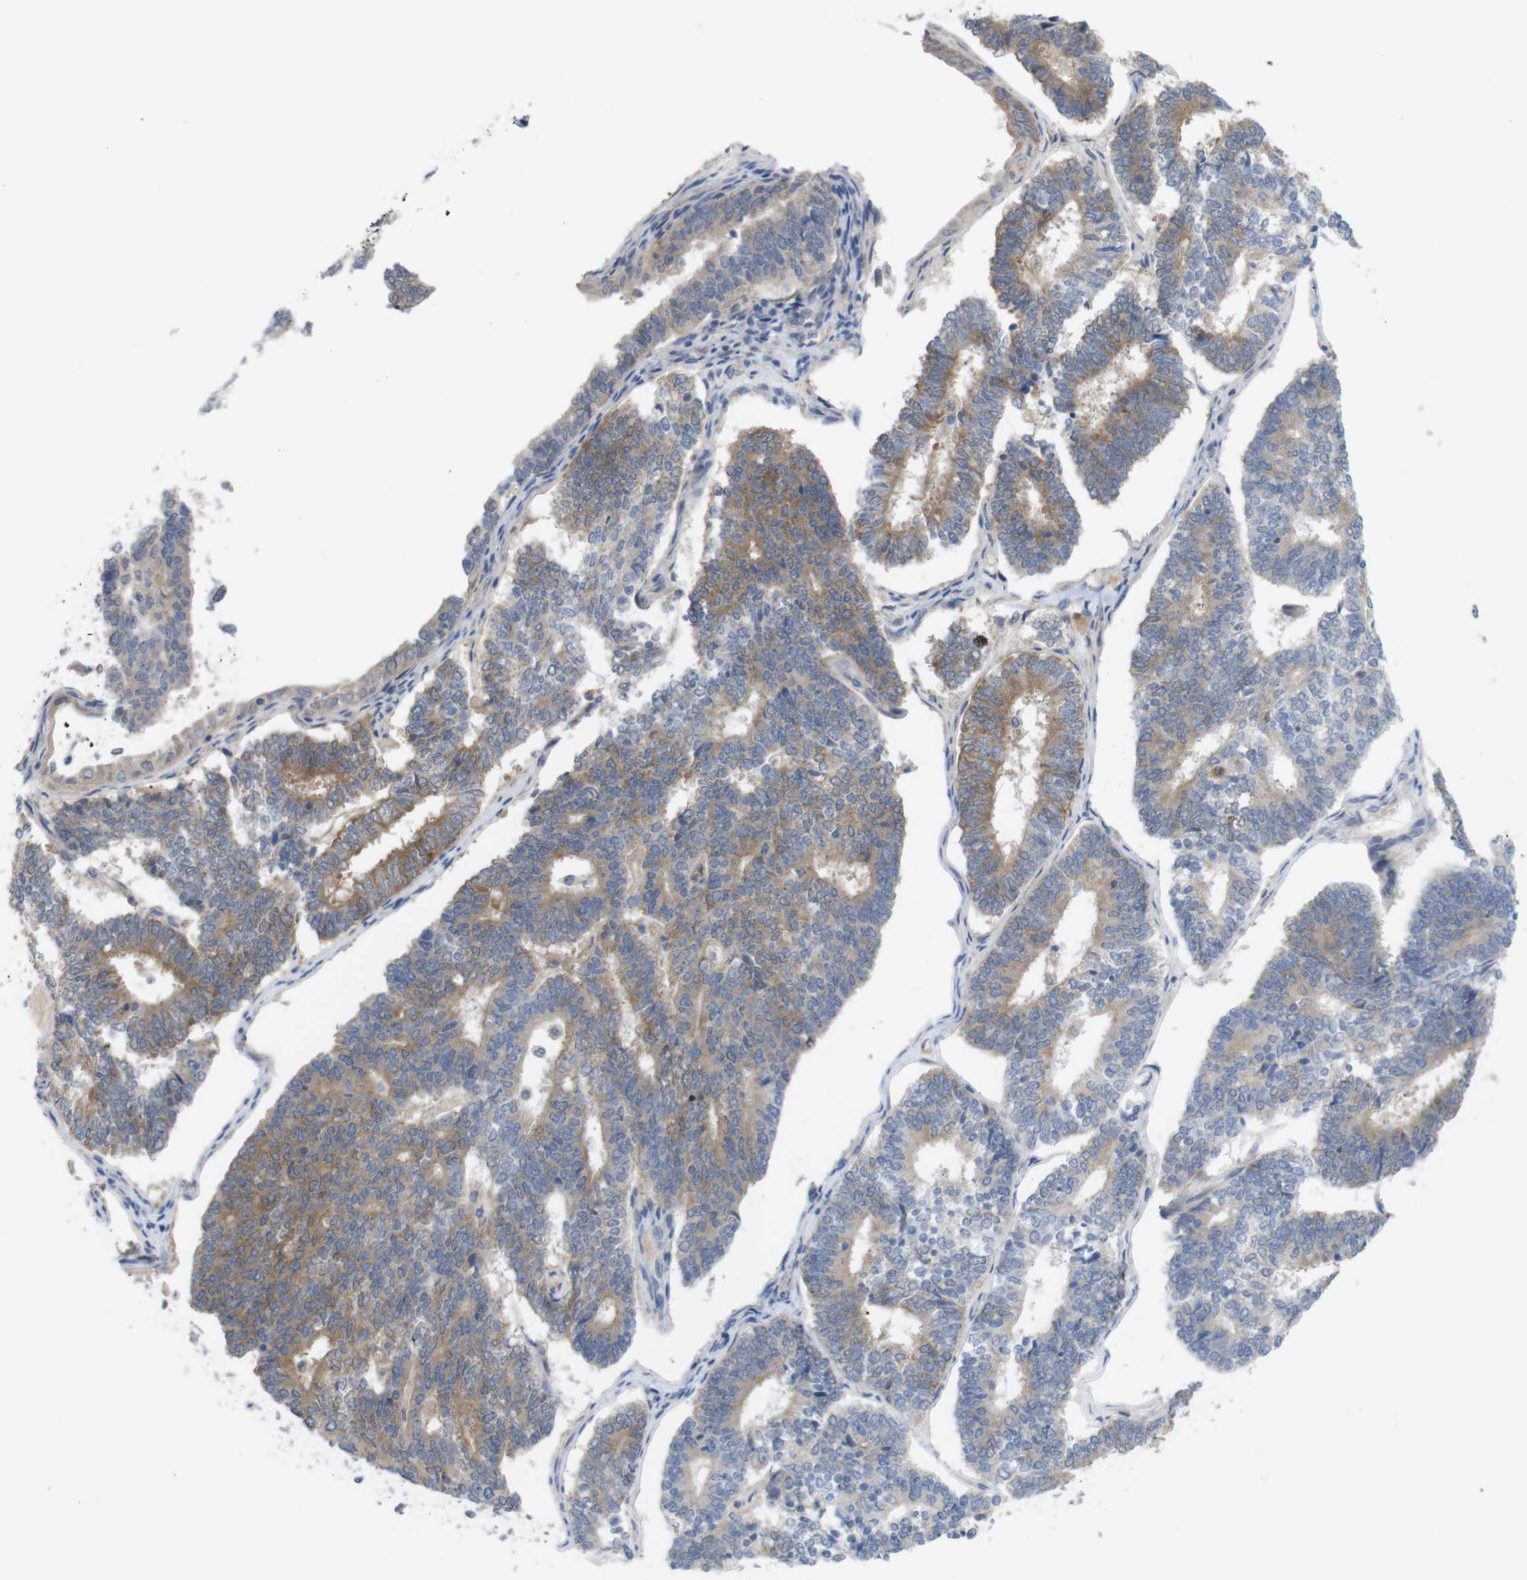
{"staining": {"intensity": "moderate", "quantity": "25%-75%", "location": "cytoplasmic/membranous"}, "tissue": "endometrial cancer", "cell_type": "Tumor cells", "image_type": "cancer", "snomed": [{"axis": "morphology", "description": "Adenocarcinoma, NOS"}, {"axis": "topography", "description": "Endometrium"}], "caption": "A high-resolution histopathology image shows IHC staining of endometrial cancer (adenocarcinoma), which exhibits moderate cytoplasmic/membranous staining in about 25%-75% of tumor cells. Using DAB (brown) and hematoxylin (blue) stains, captured at high magnification using brightfield microscopy.", "gene": "BCAR3", "patient": {"sex": "female", "age": 70}}